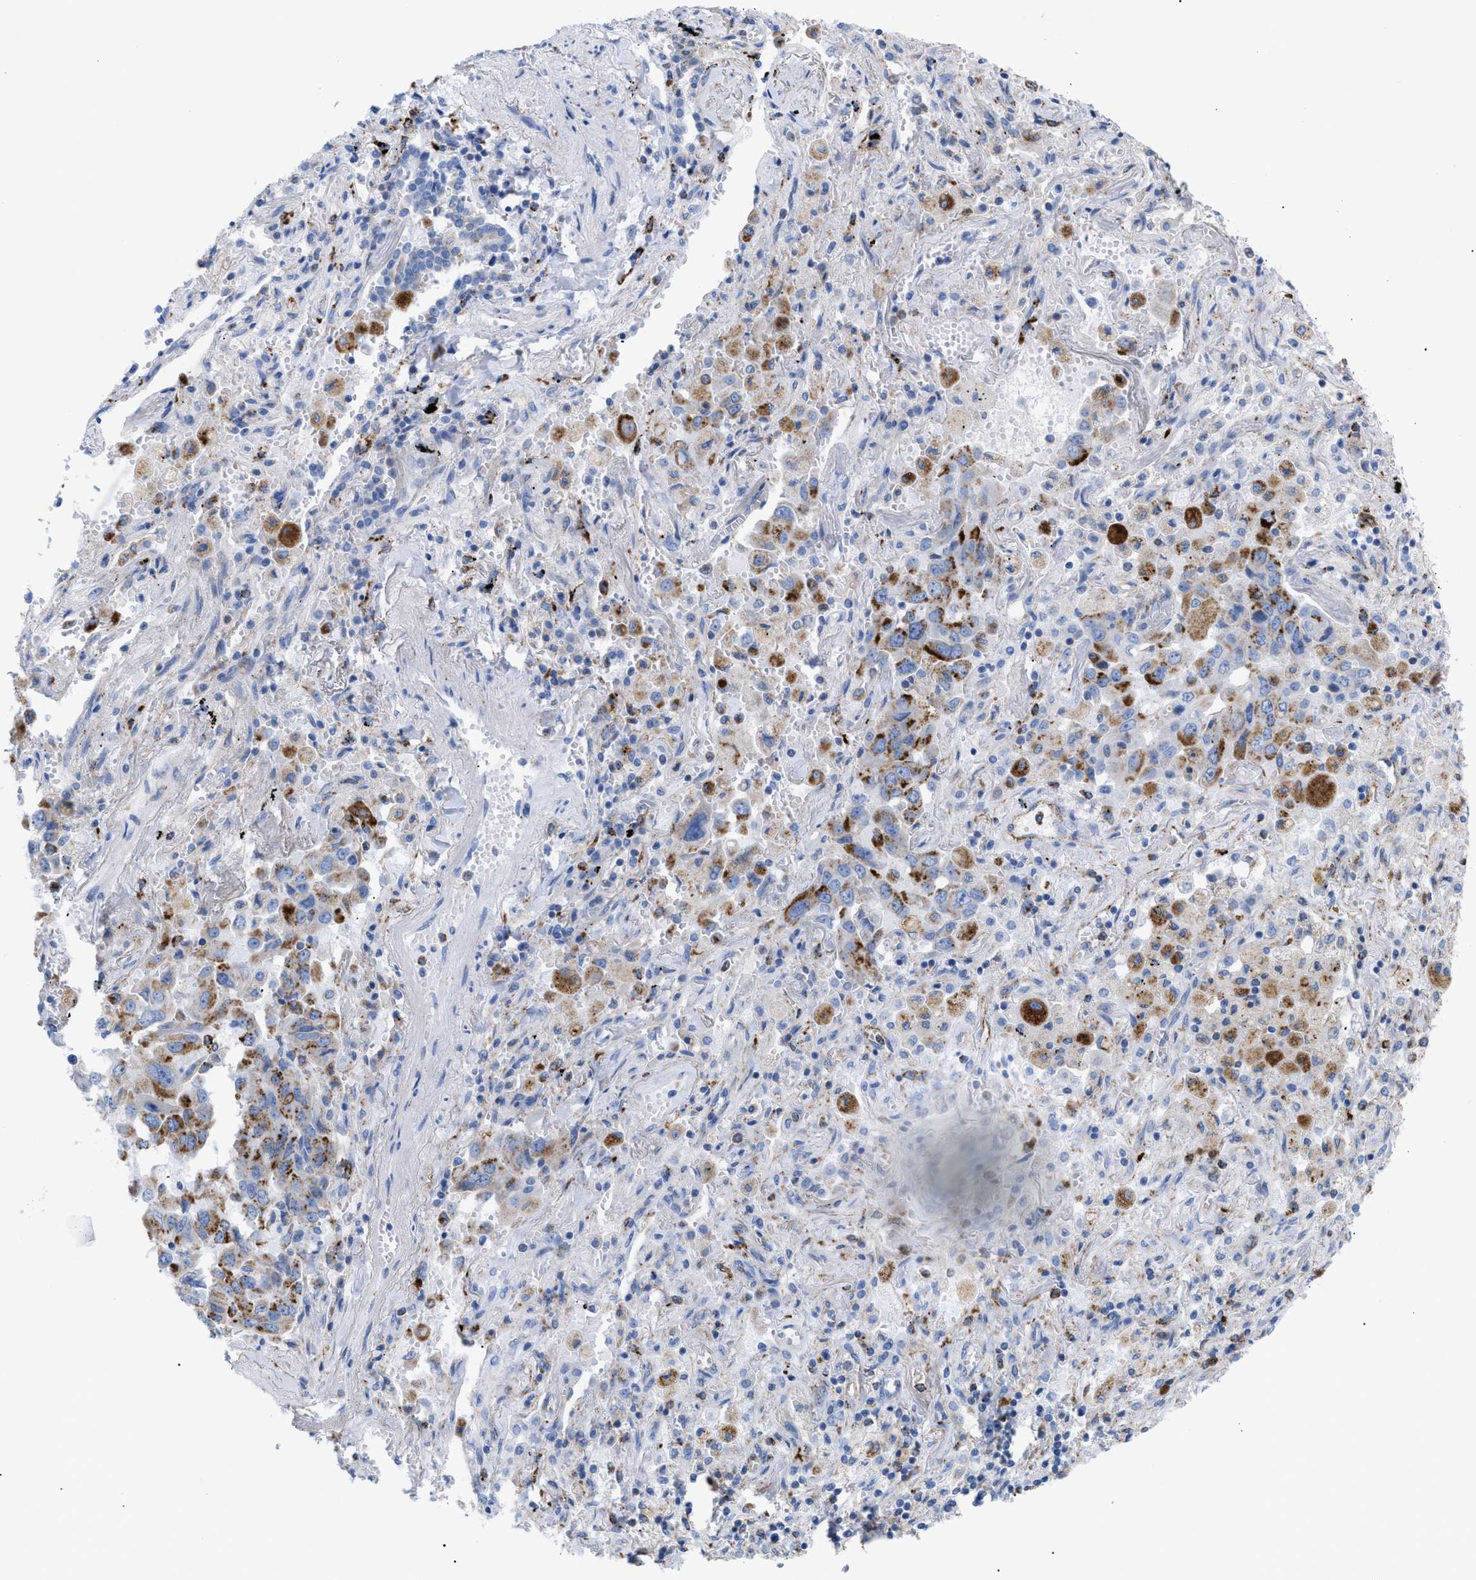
{"staining": {"intensity": "strong", "quantity": ">75%", "location": "cytoplasmic/membranous"}, "tissue": "lung cancer", "cell_type": "Tumor cells", "image_type": "cancer", "snomed": [{"axis": "morphology", "description": "Adenocarcinoma, NOS"}, {"axis": "topography", "description": "Lung"}], "caption": "This histopathology image displays immunohistochemistry (IHC) staining of lung cancer, with high strong cytoplasmic/membranous positivity in approximately >75% of tumor cells.", "gene": "DRAM2", "patient": {"sex": "female", "age": 65}}